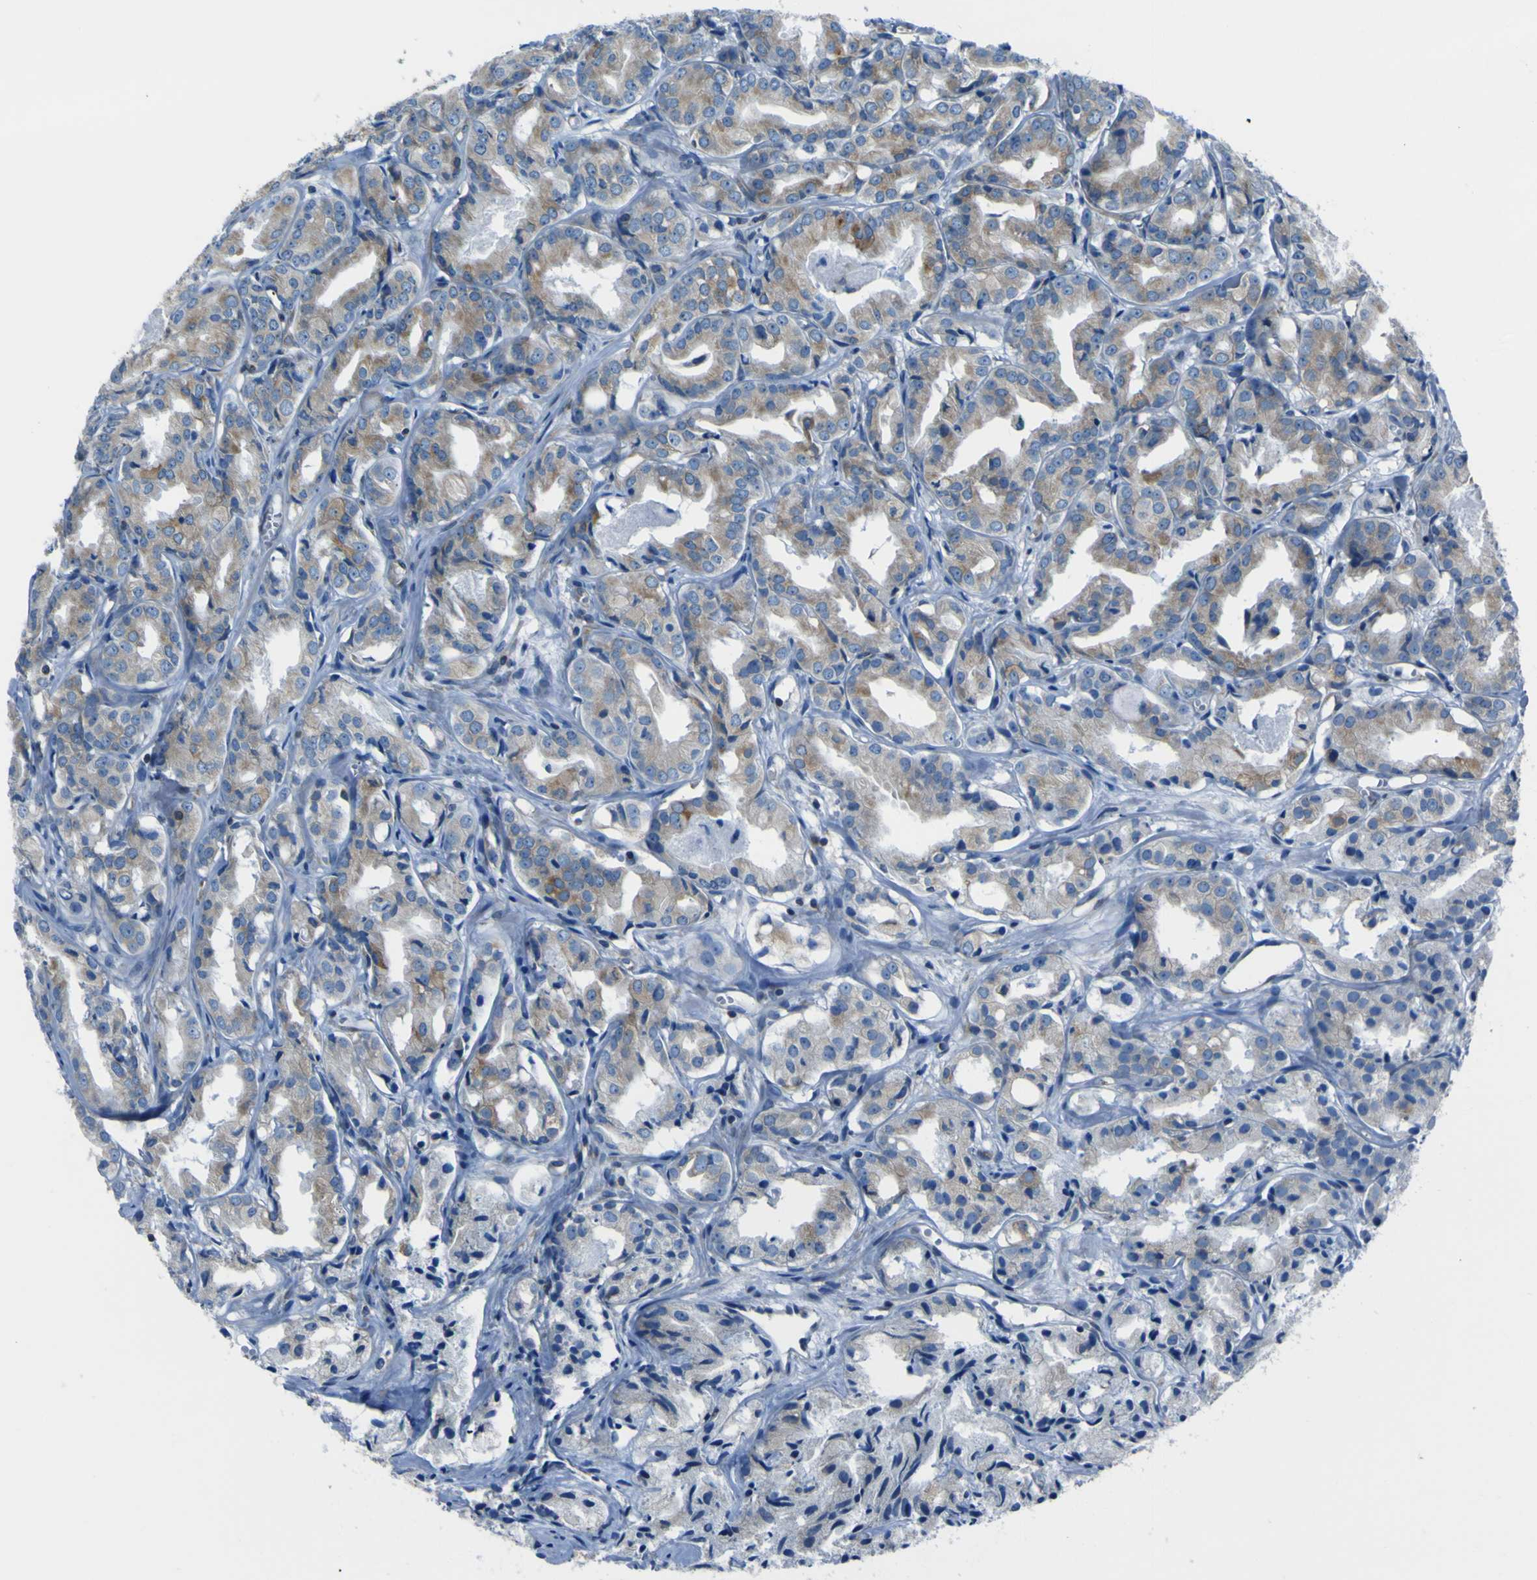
{"staining": {"intensity": "moderate", "quantity": "<25%", "location": "cytoplasmic/membranous"}, "tissue": "prostate cancer", "cell_type": "Tumor cells", "image_type": "cancer", "snomed": [{"axis": "morphology", "description": "Adenocarcinoma, Low grade"}, {"axis": "topography", "description": "Prostate"}], "caption": "This is an image of IHC staining of prostate adenocarcinoma (low-grade), which shows moderate positivity in the cytoplasmic/membranous of tumor cells.", "gene": "STIM1", "patient": {"sex": "male", "age": 72}}